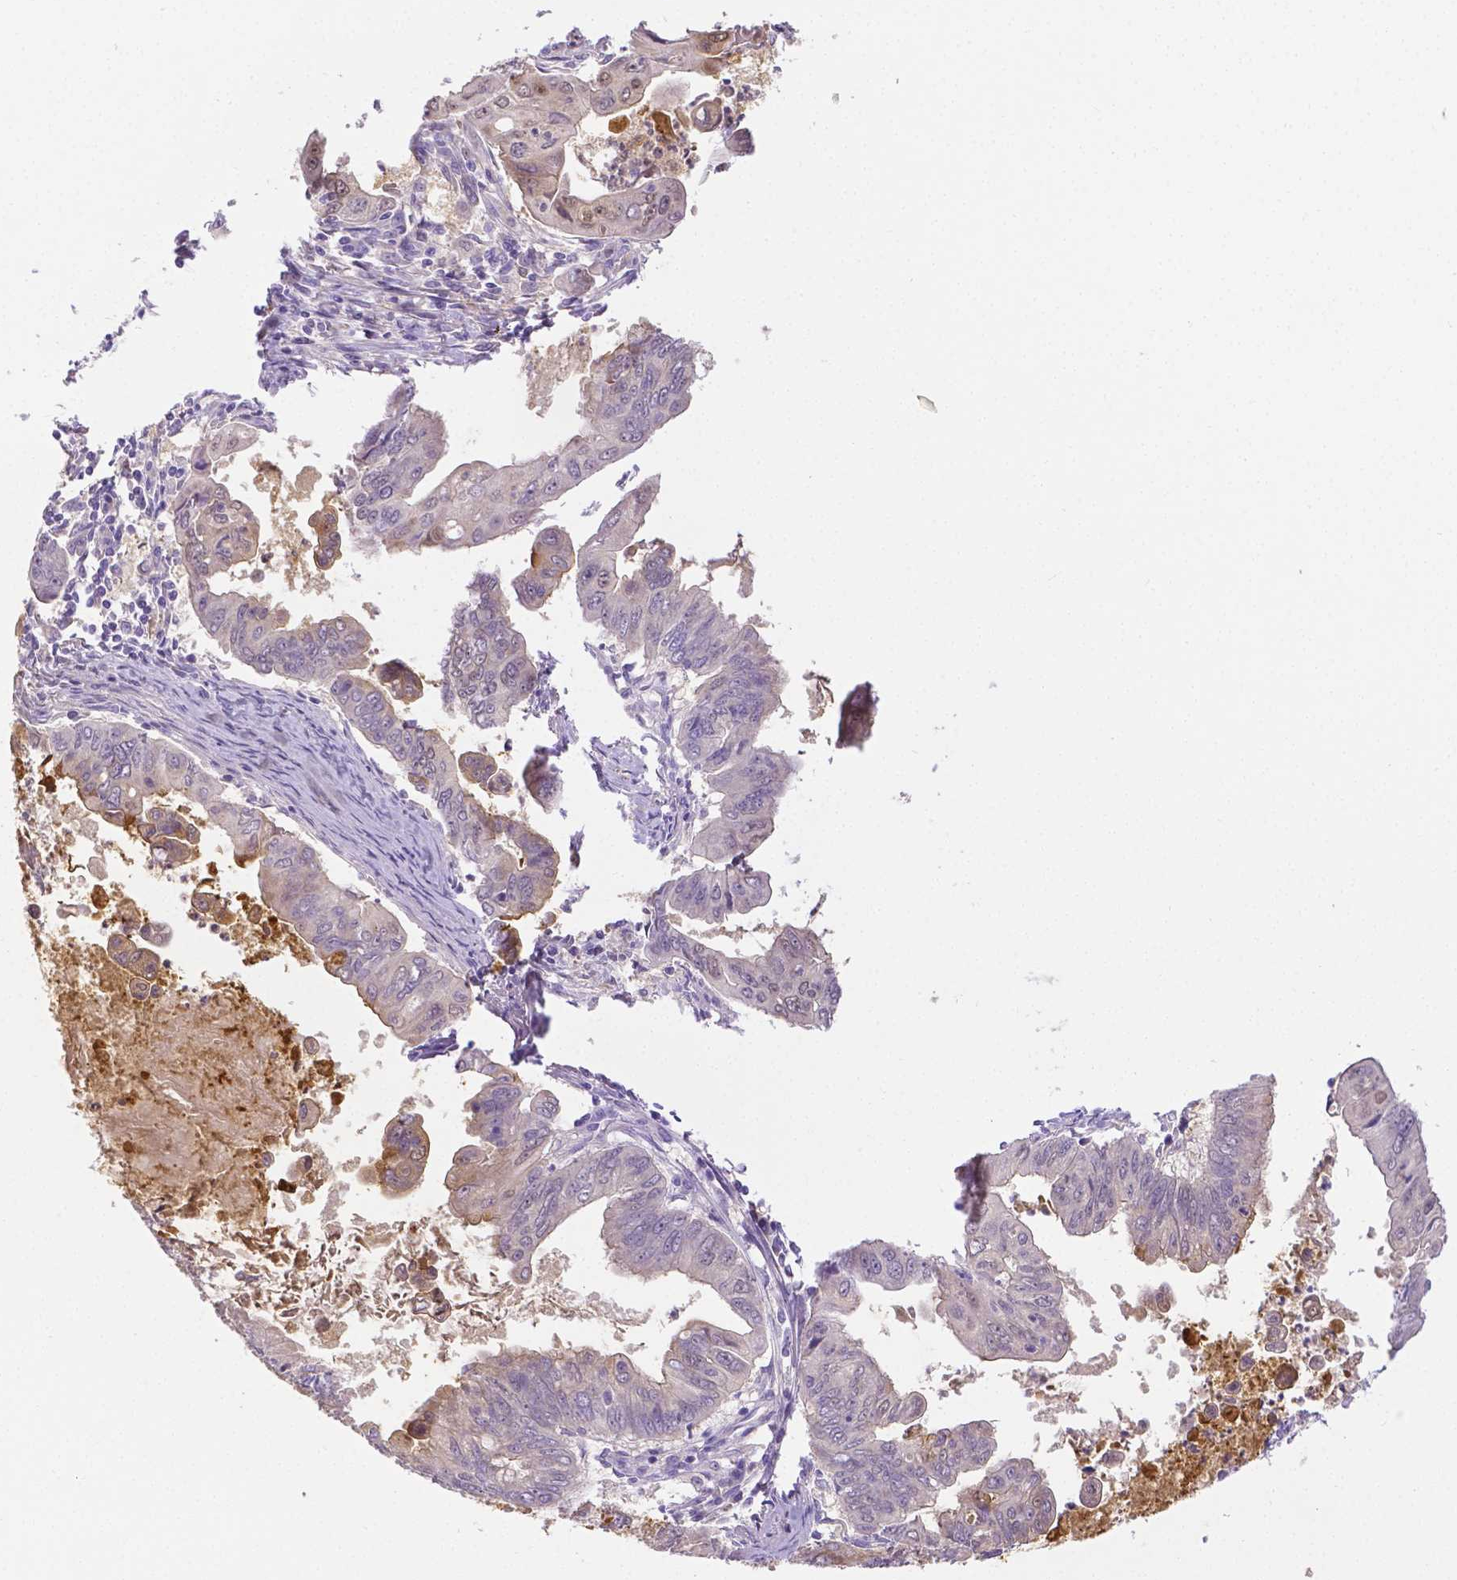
{"staining": {"intensity": "weak", "quantity": "25%-75%", "location": "cytoplasmic/membranous"}, "tissue": "stomach cancer", "cell_type": "Tumor cells", "image_type": "cancer", "snomed": [{"axis": "morphology", "description": "Adenocarcinoma, NOS"}, {"axis": "topography", "description": "Stomach, upper"}], "caption": "Adenocarcinoma (stomach) stained with a protein marker displays weak staining in tumor cells.", "gene": "NXPH2", "patient": {"sex": "male", "age": 80}}